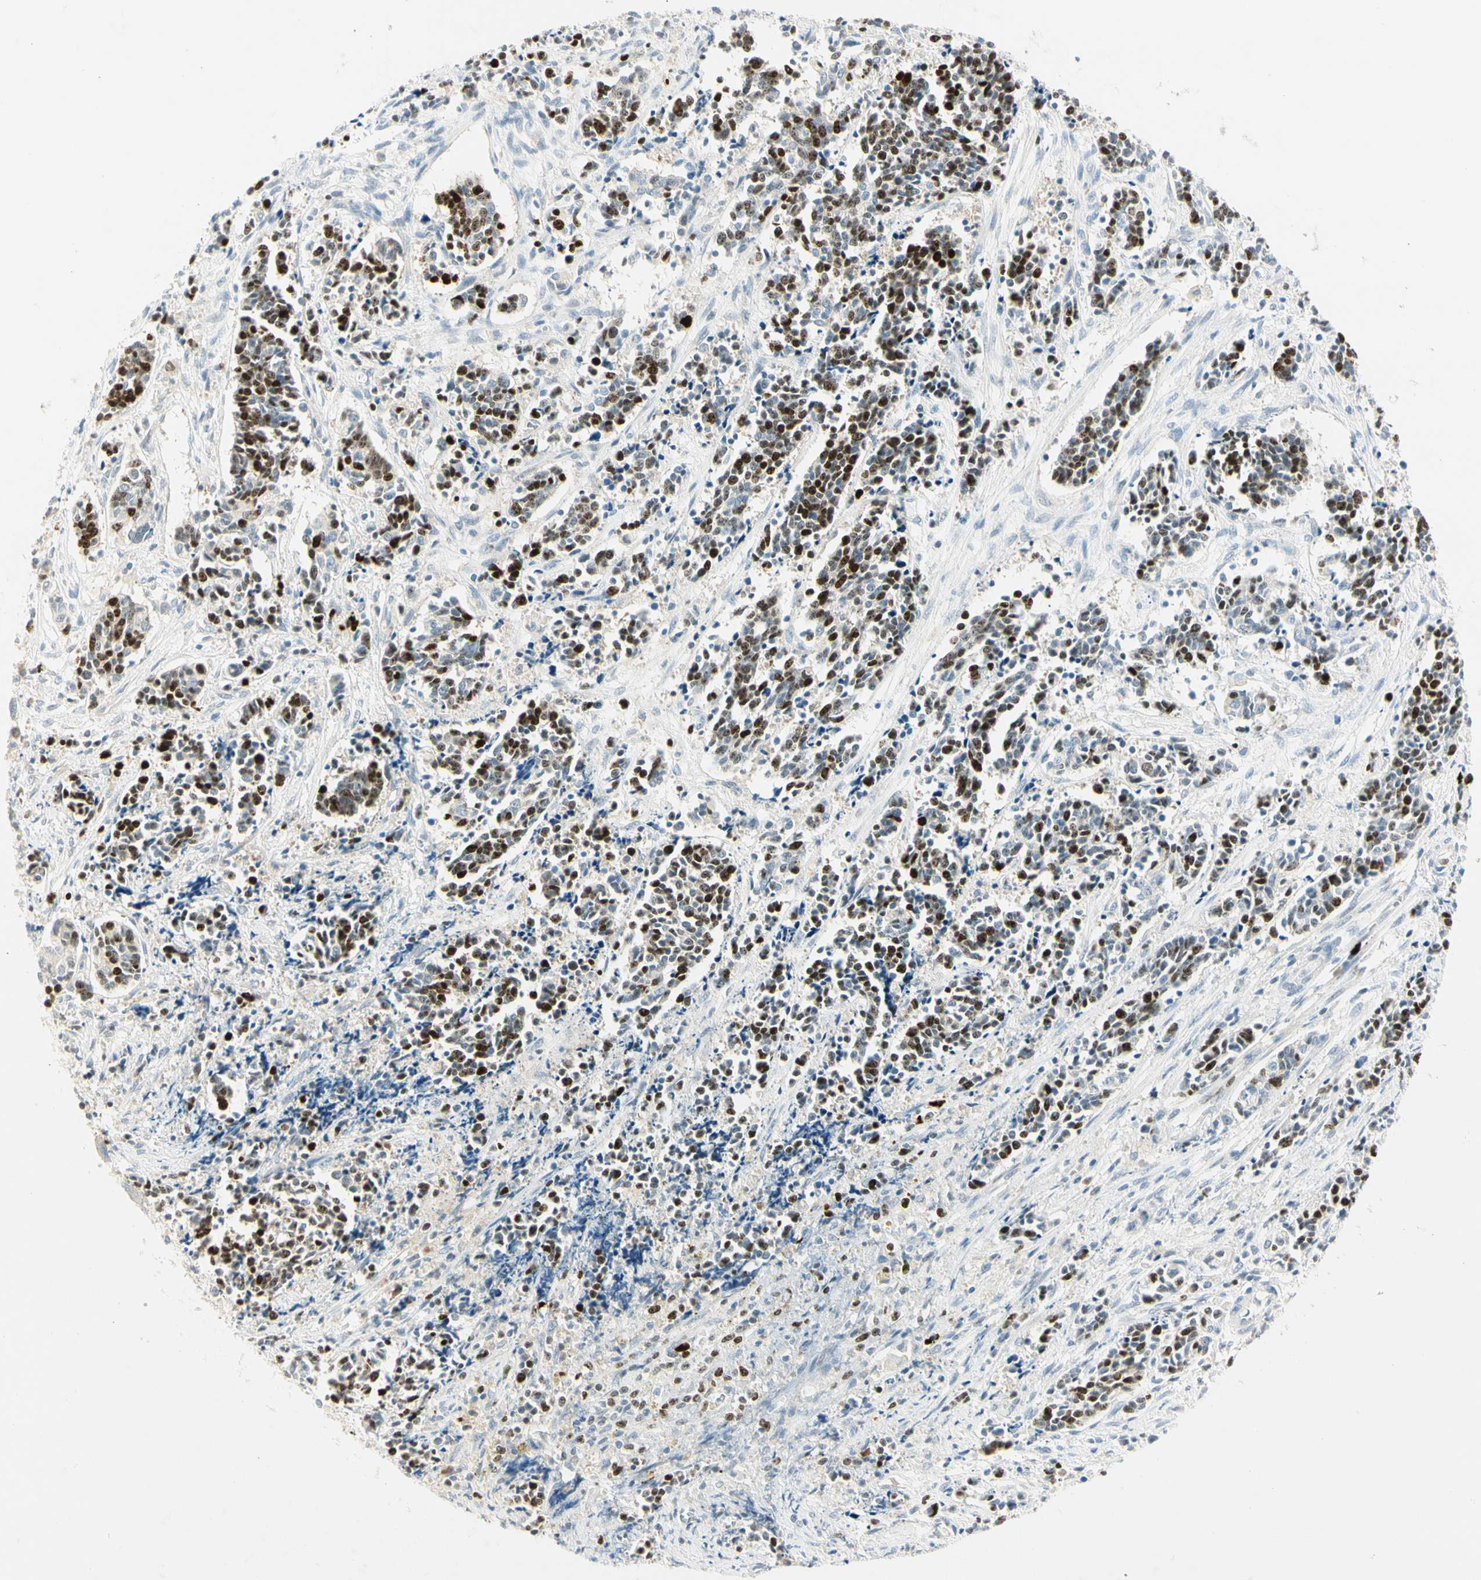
{"staining": {"intensity": "strong", "quantity": "25%-75%", "location": "nuclear"}, "tissue": "cervical cancer", "cell_type": "Tumor cells", "image_type": "cancer", "snomed": [{"axis": "morphology", "description": "Squamous cell carcinoma, NOS"}, {"axis": "topography", "description": "Cervix"}], "caption": "Immunohistochemistry photomicrograph of neoplastic tissue: human cervical cancer (squamous cell carcinoma) stained using IHC exhibits high levels of strong protein expression localized specifically in the nuclear of tumor cells, appearing as a nuclear brown color.", "gene": "PITX1", "patient": {"sex": "female", "age": 35}}